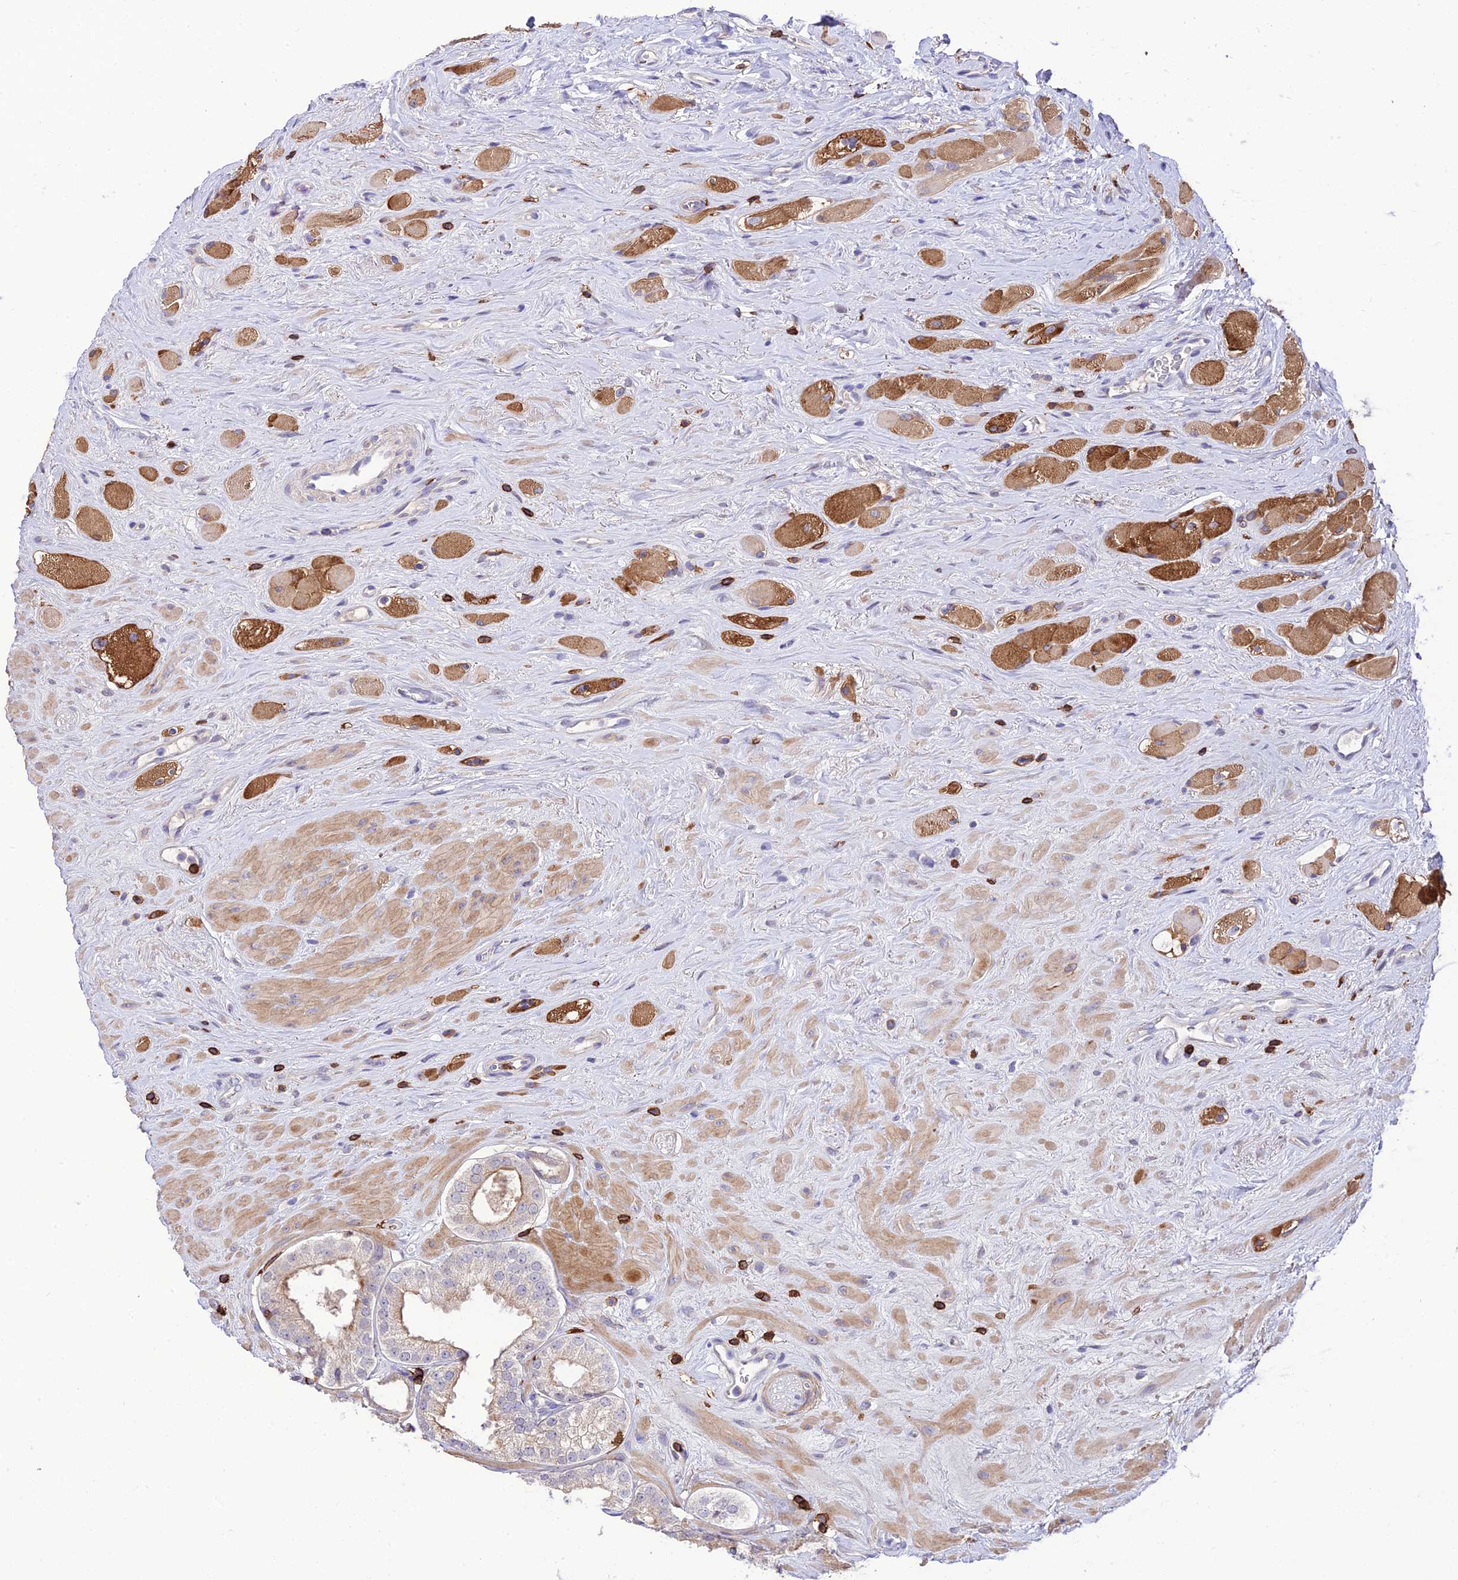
{"staining": {"intensity": "weak", "quantity": "<25%", "location": "cytoplasmic/membranous"}, "tissue": "prostate cancer", "cell_type": "Tumor cells", "image_type": "cancer", "snomed": [{"axis": "morphology", "description": "Adenocarcinoma, High grade"}, {"axis": "topography", "description": "Prostate"}], "caption": "High-grade adenocarcinoma (prostate) stained for a protein using IHC exhibits no positivity tumor cells.", "gene": "PTPRCAP", "patient": {"sex": "male", "age": 65}}